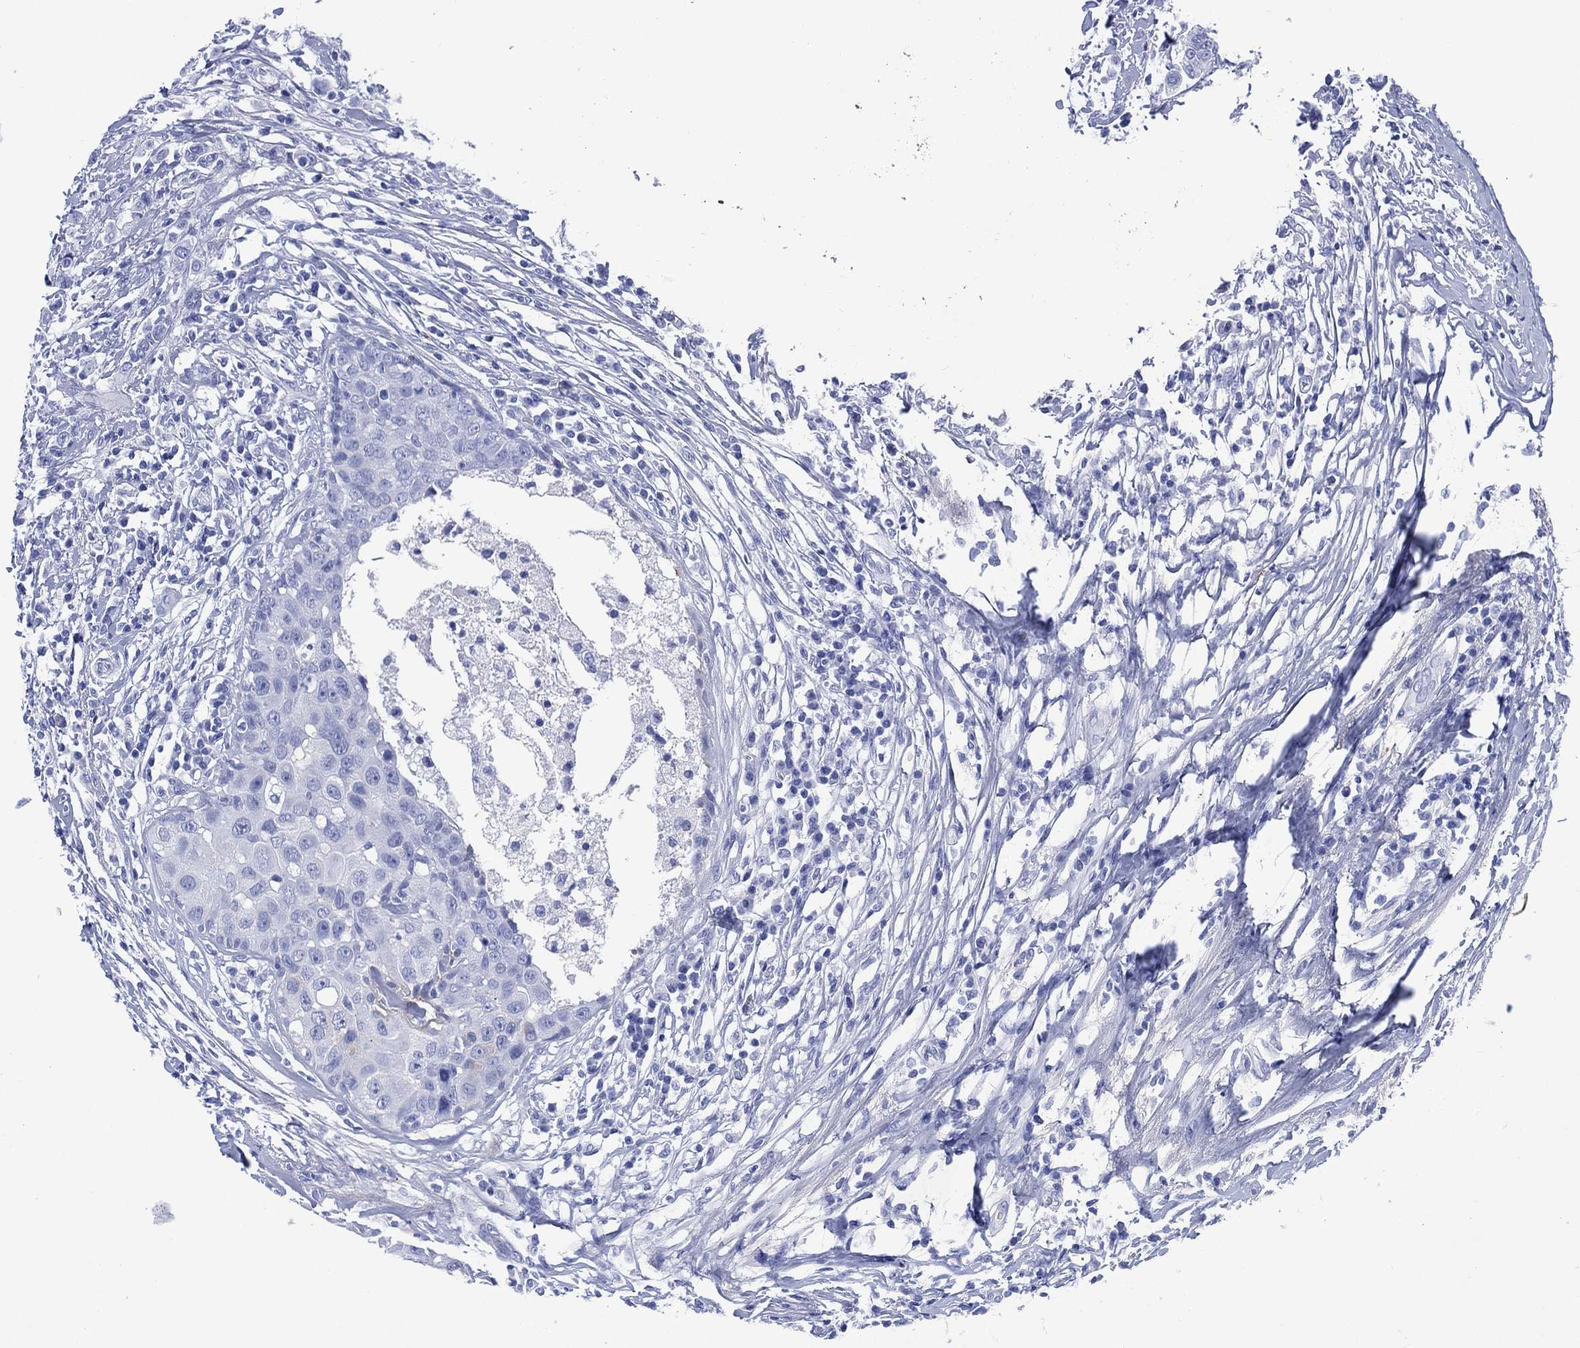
{"staining": {"intensity": "negative", "quantity": "none", "location": "none"}, "tissue": "breast cancer", "cell_type": "Tumor cells", "image_type": "cancer", "snomed": [{"axis": "morphology", "description": "Duct carcinoma"}, {"axis": "topography", "description": "Breast"}], "caption": "Human breast cancer (infiltrating ductal carcinoma) stained for a protein using immunohistochemistry (IHC) demonstrates no staining in tumor cells.", "gene": "SHCBP1L", "patient": {"sex": "female", "age": 27}}